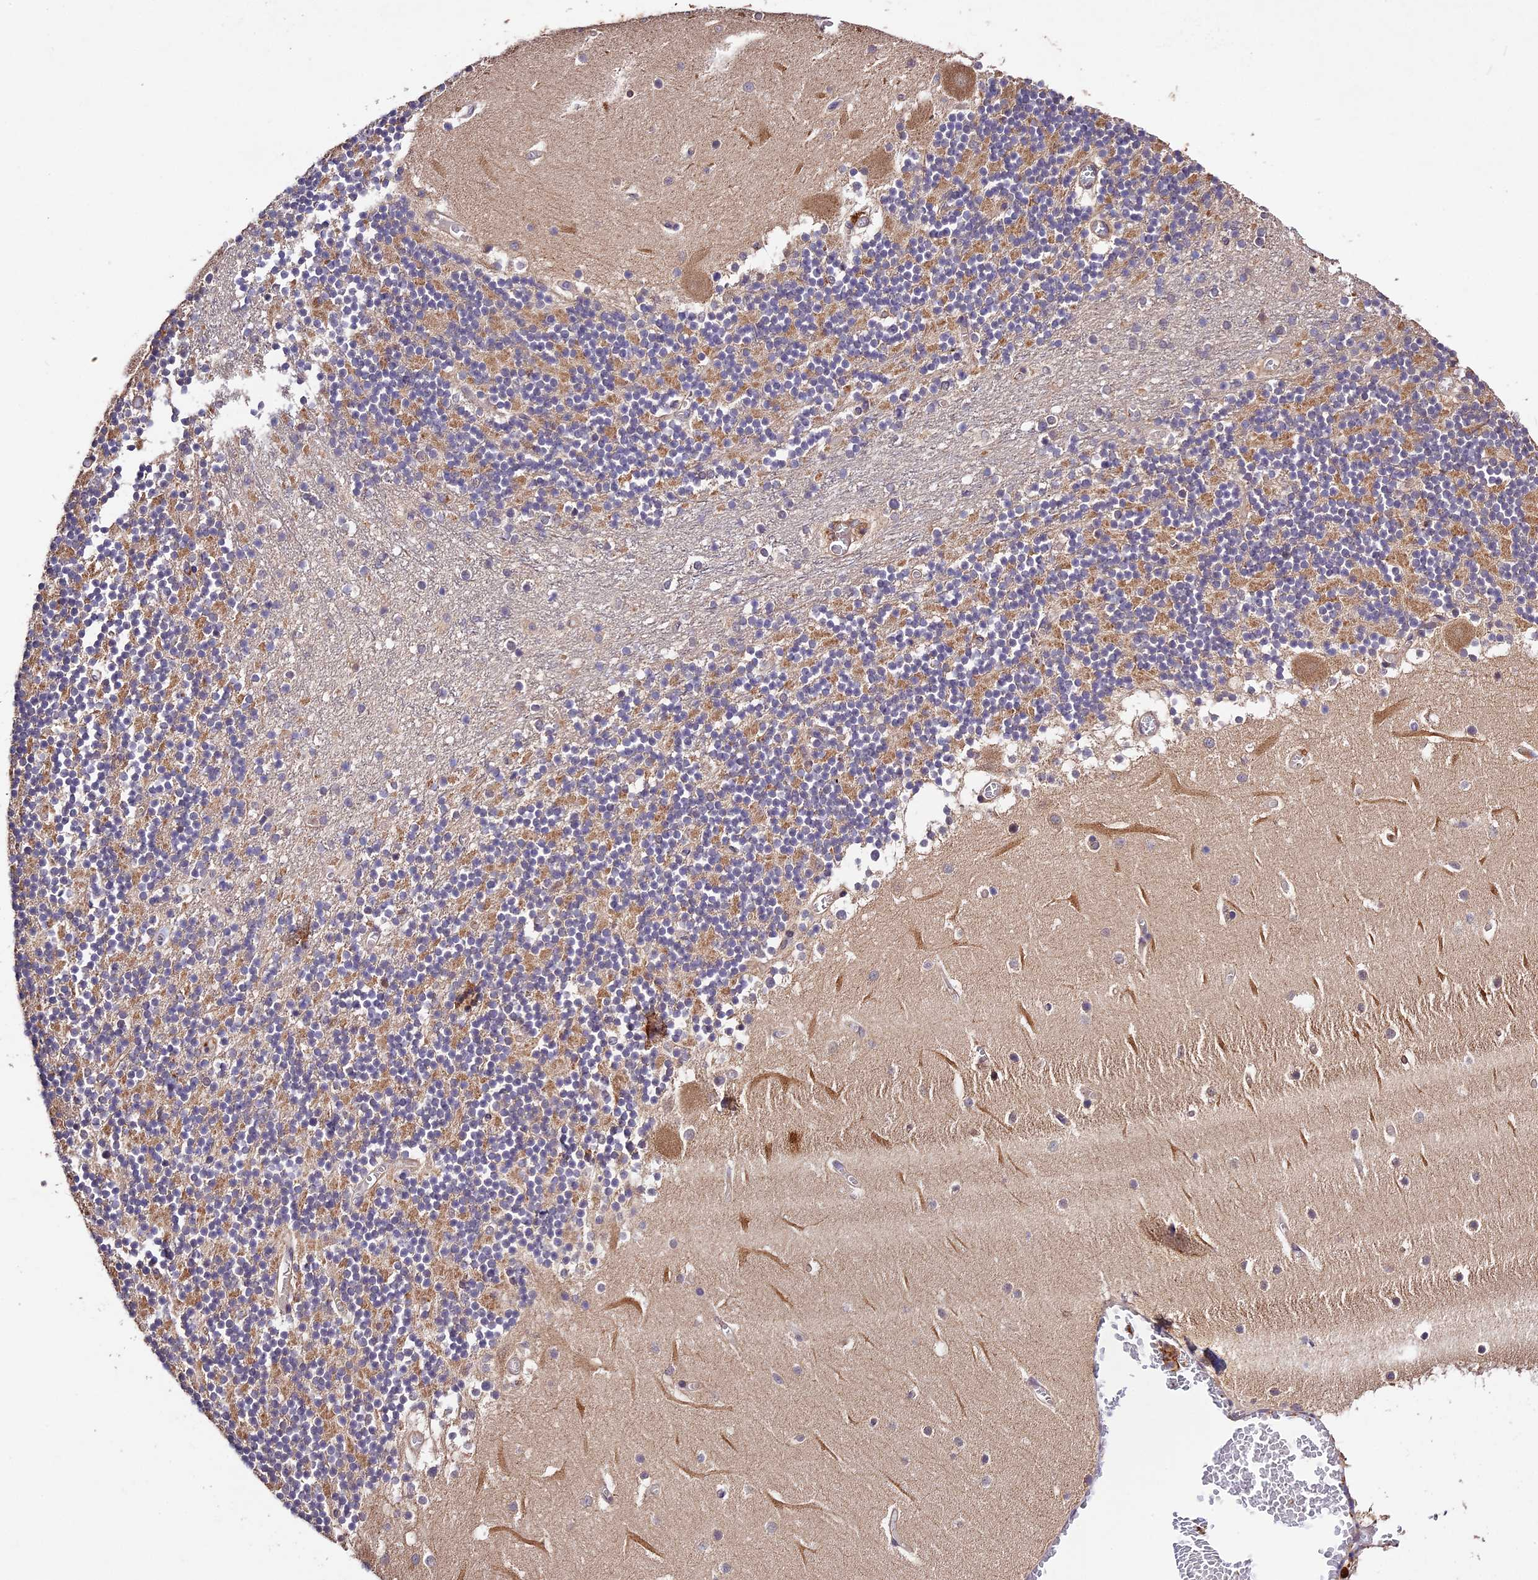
{"staining": {"intensity": "moderate", "quantity": "25%-75%", "location": "cytoplasmic/membranous"}, "tissue": "cerebellum", "cell_type": "Cells in granular layer", "image_type": "normal", "snomed": [{"axis": "morphology", "description": "Normal tissue, NOS"}, {"axis": "topography", "description": "Cerebellum"}], "caption": "High-magnification brightfield microscopy of normal cerebellum stained with DAB (brown) and counterstained with hematoxylin (blue). cells in granular layer exhibit moderate cytoplasmic/membranous staining is seen in about25%-75% of cells. (Stains: DAB in brown, nuclei in blue, Microscopy: brightfield microscopy at high magnification).", "gene": "CES3", "patient": {"sex": "female", "age": 28}}